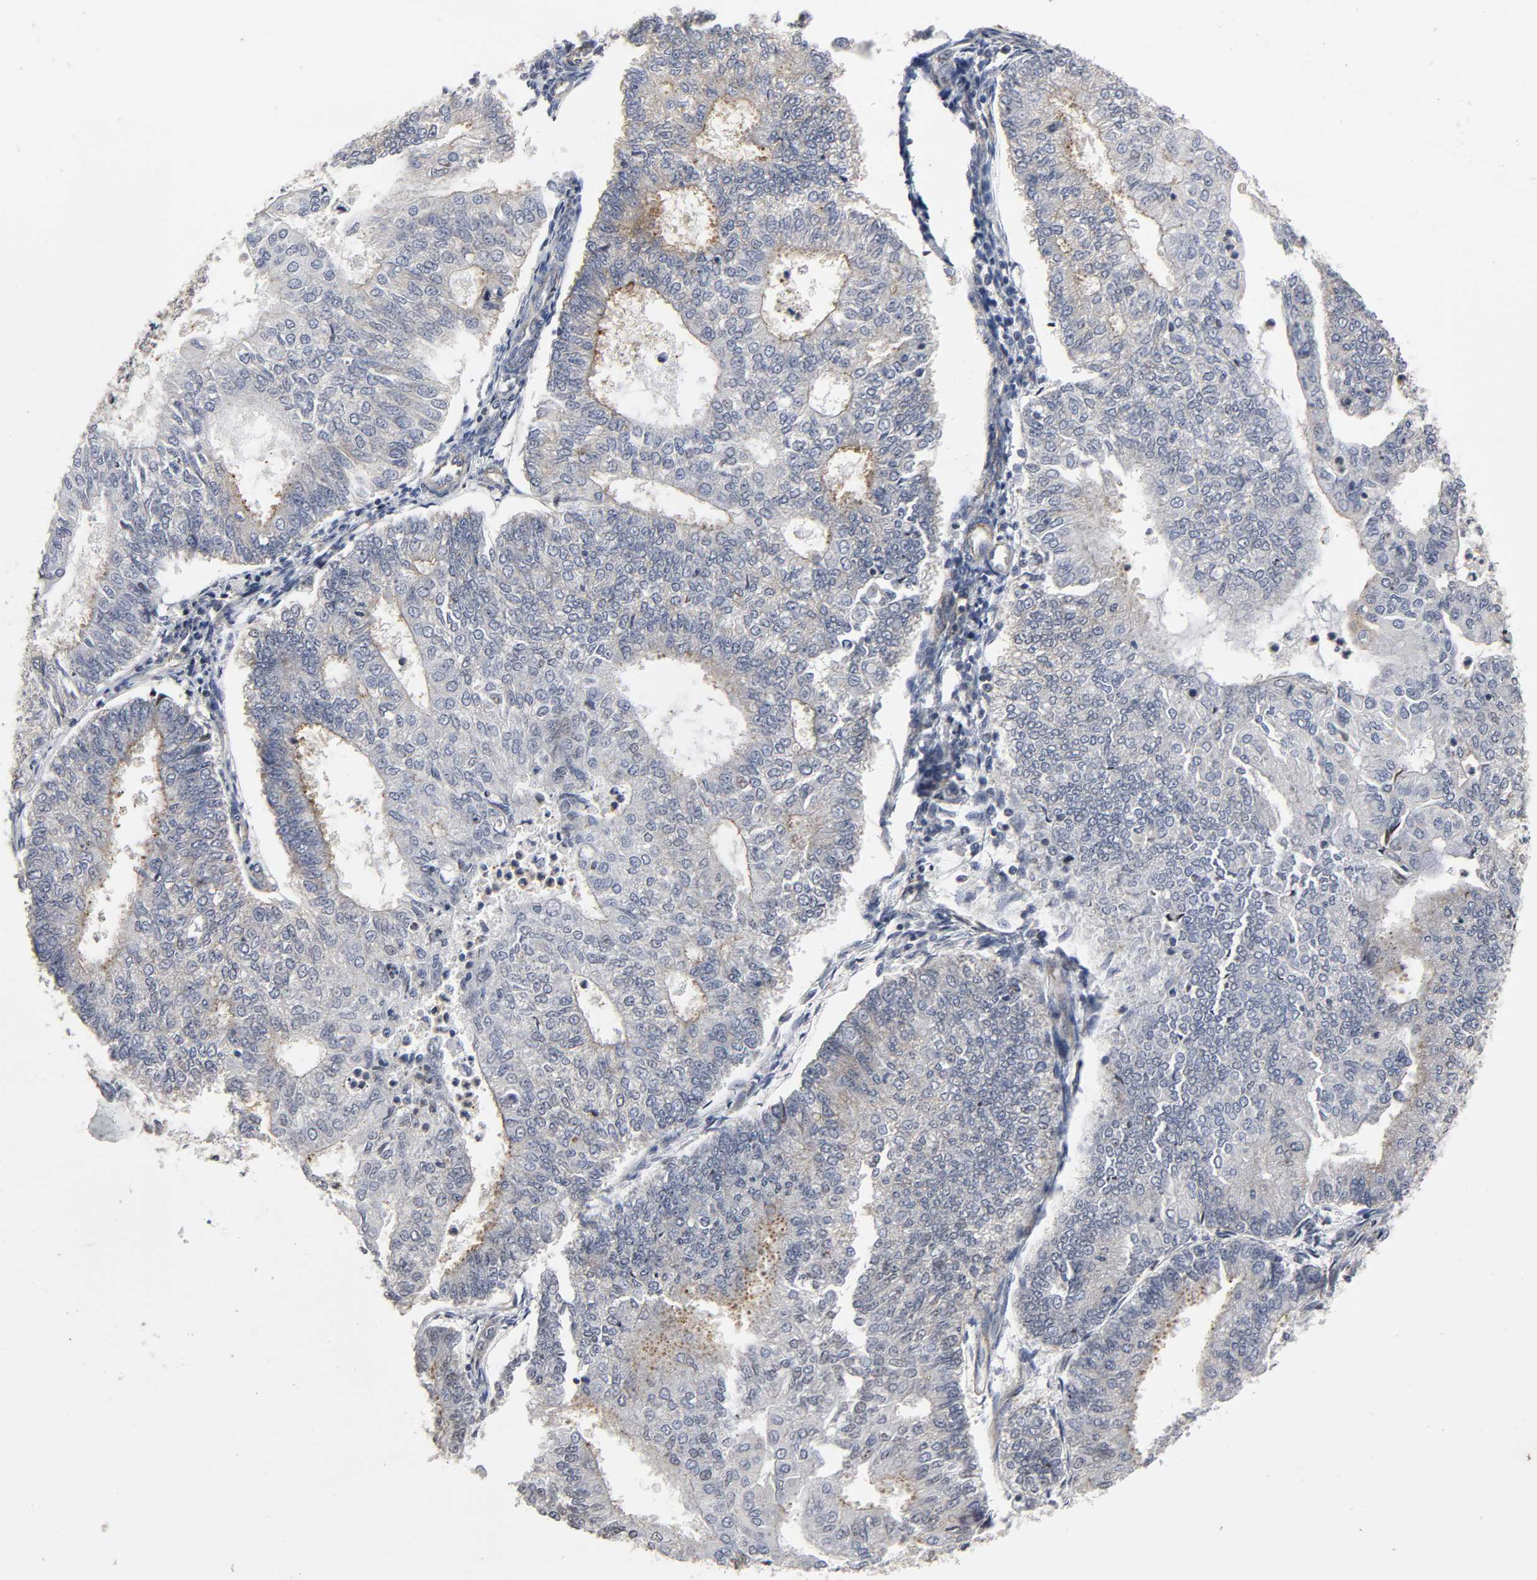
{"staining": {"intensity": "moderate", "quantity": "<25%", "location": "cytoplasmic/membranous"}, "tissue": "endometrial cancer", "cell_type": "Tumor cells", "image_type": "cancer", "snomed": [{"axis": "morphology", "description": "Adenocarcinoma, NOS"}, {"axis": "topography", "description": "Endometrium"}], "caption": "Moderate cytoplasmic/membranous expression for a protein is identified in about <25% of tumor cells of adenocarcinoma (endometrial) using immunohistochemistry (IHC).", "gene": "SH3GLB1", "patient": {"sex": "female", "age": 59}}